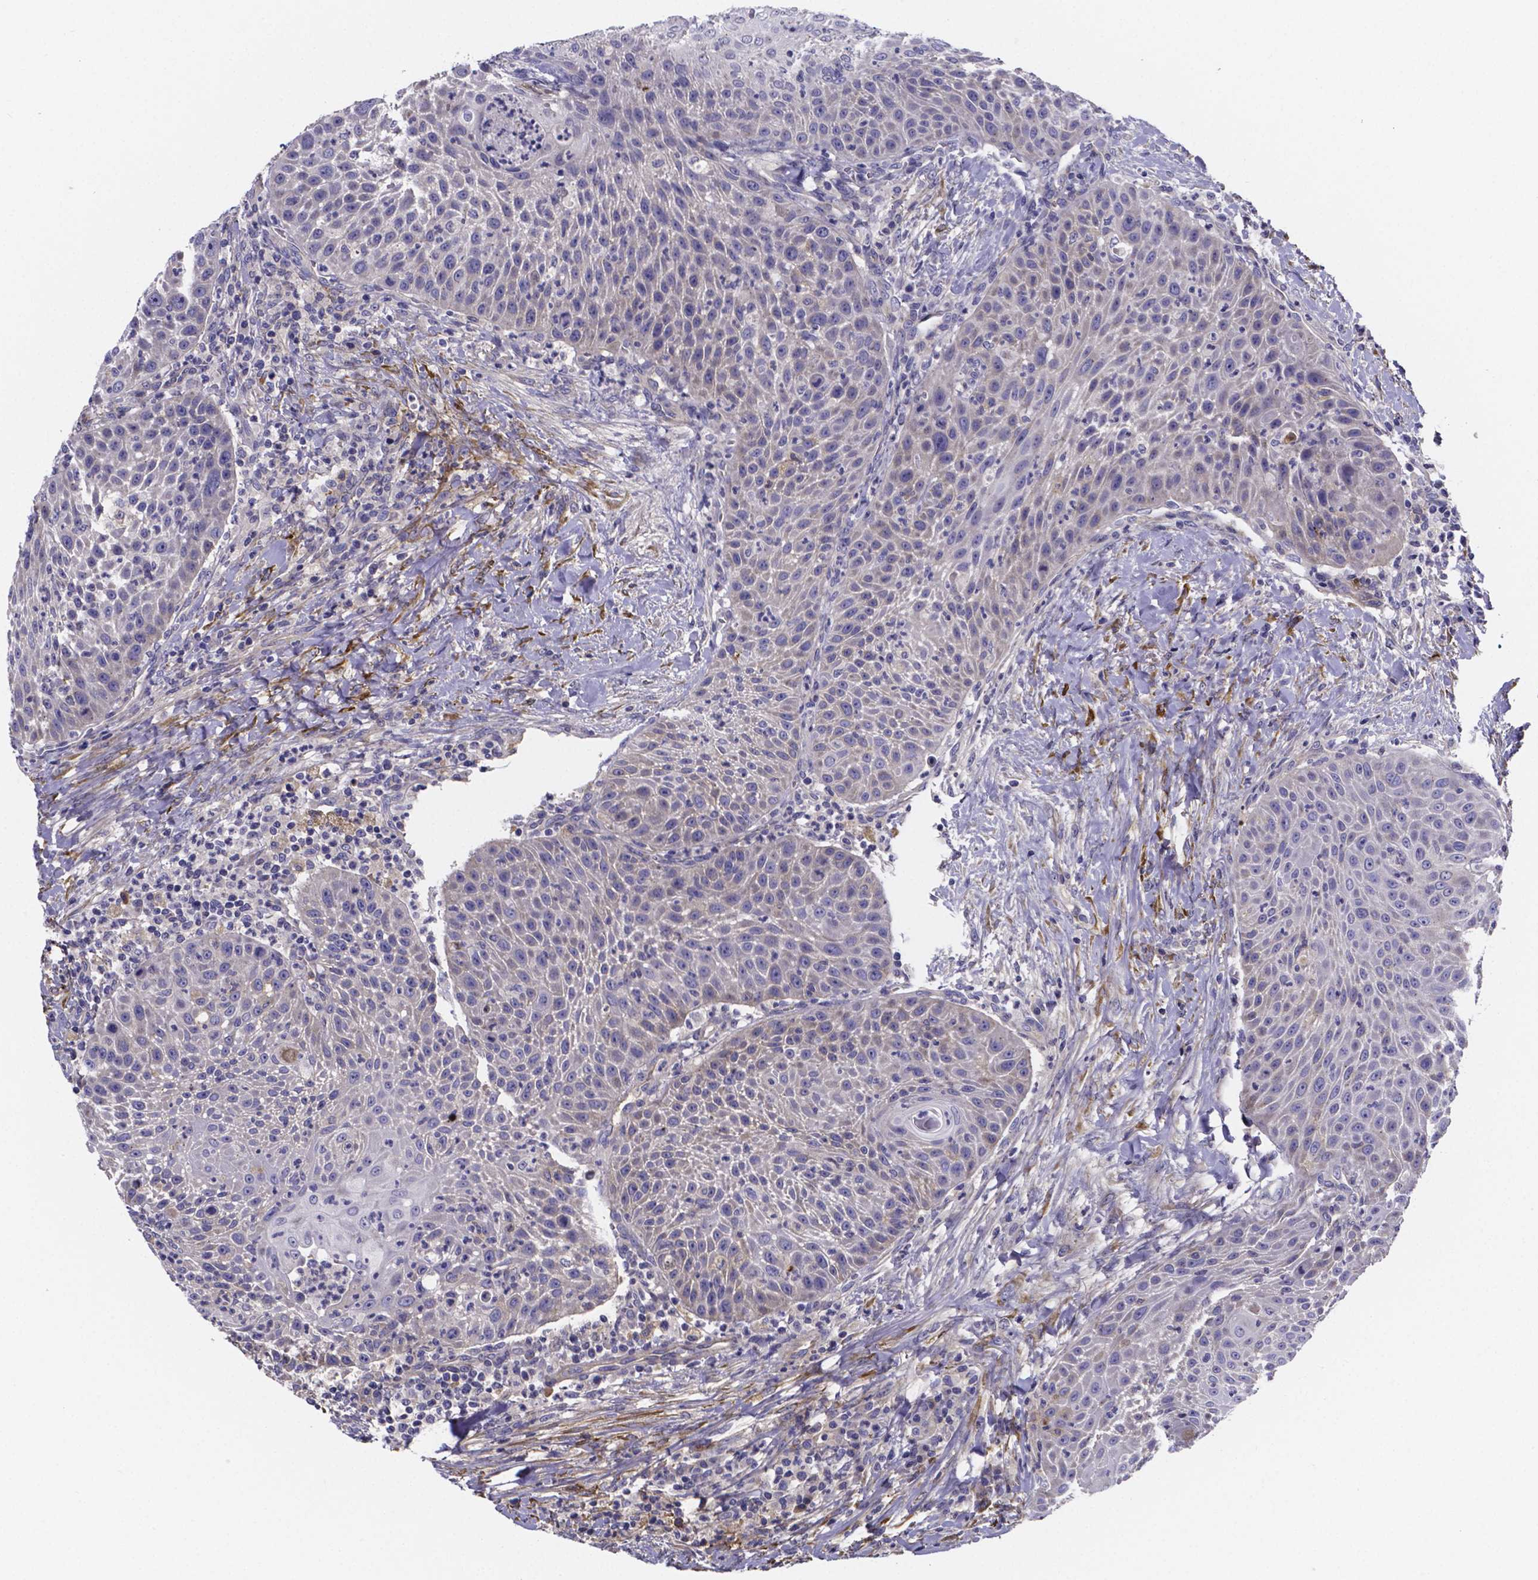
{"staining": {"intensity": "negative", "quantity": "none", "location": "none"}, "tissue": "head and neck cancer", "cell_type": "Tumor cells", "image_type": "cancer", "snomed": [{"axis": "morphology", "description": "Squamous cell carcinoma, NOS"}, {"axis": "topography", "description": "Head-Neck"}], "caption": "Immunohistochemistry of head and neck cancer (squamous cell carcinoma) exhibits no positivity in tumor cells.", "gene": "SFRP4", "patient": {"sex": "male", "age": 69}}